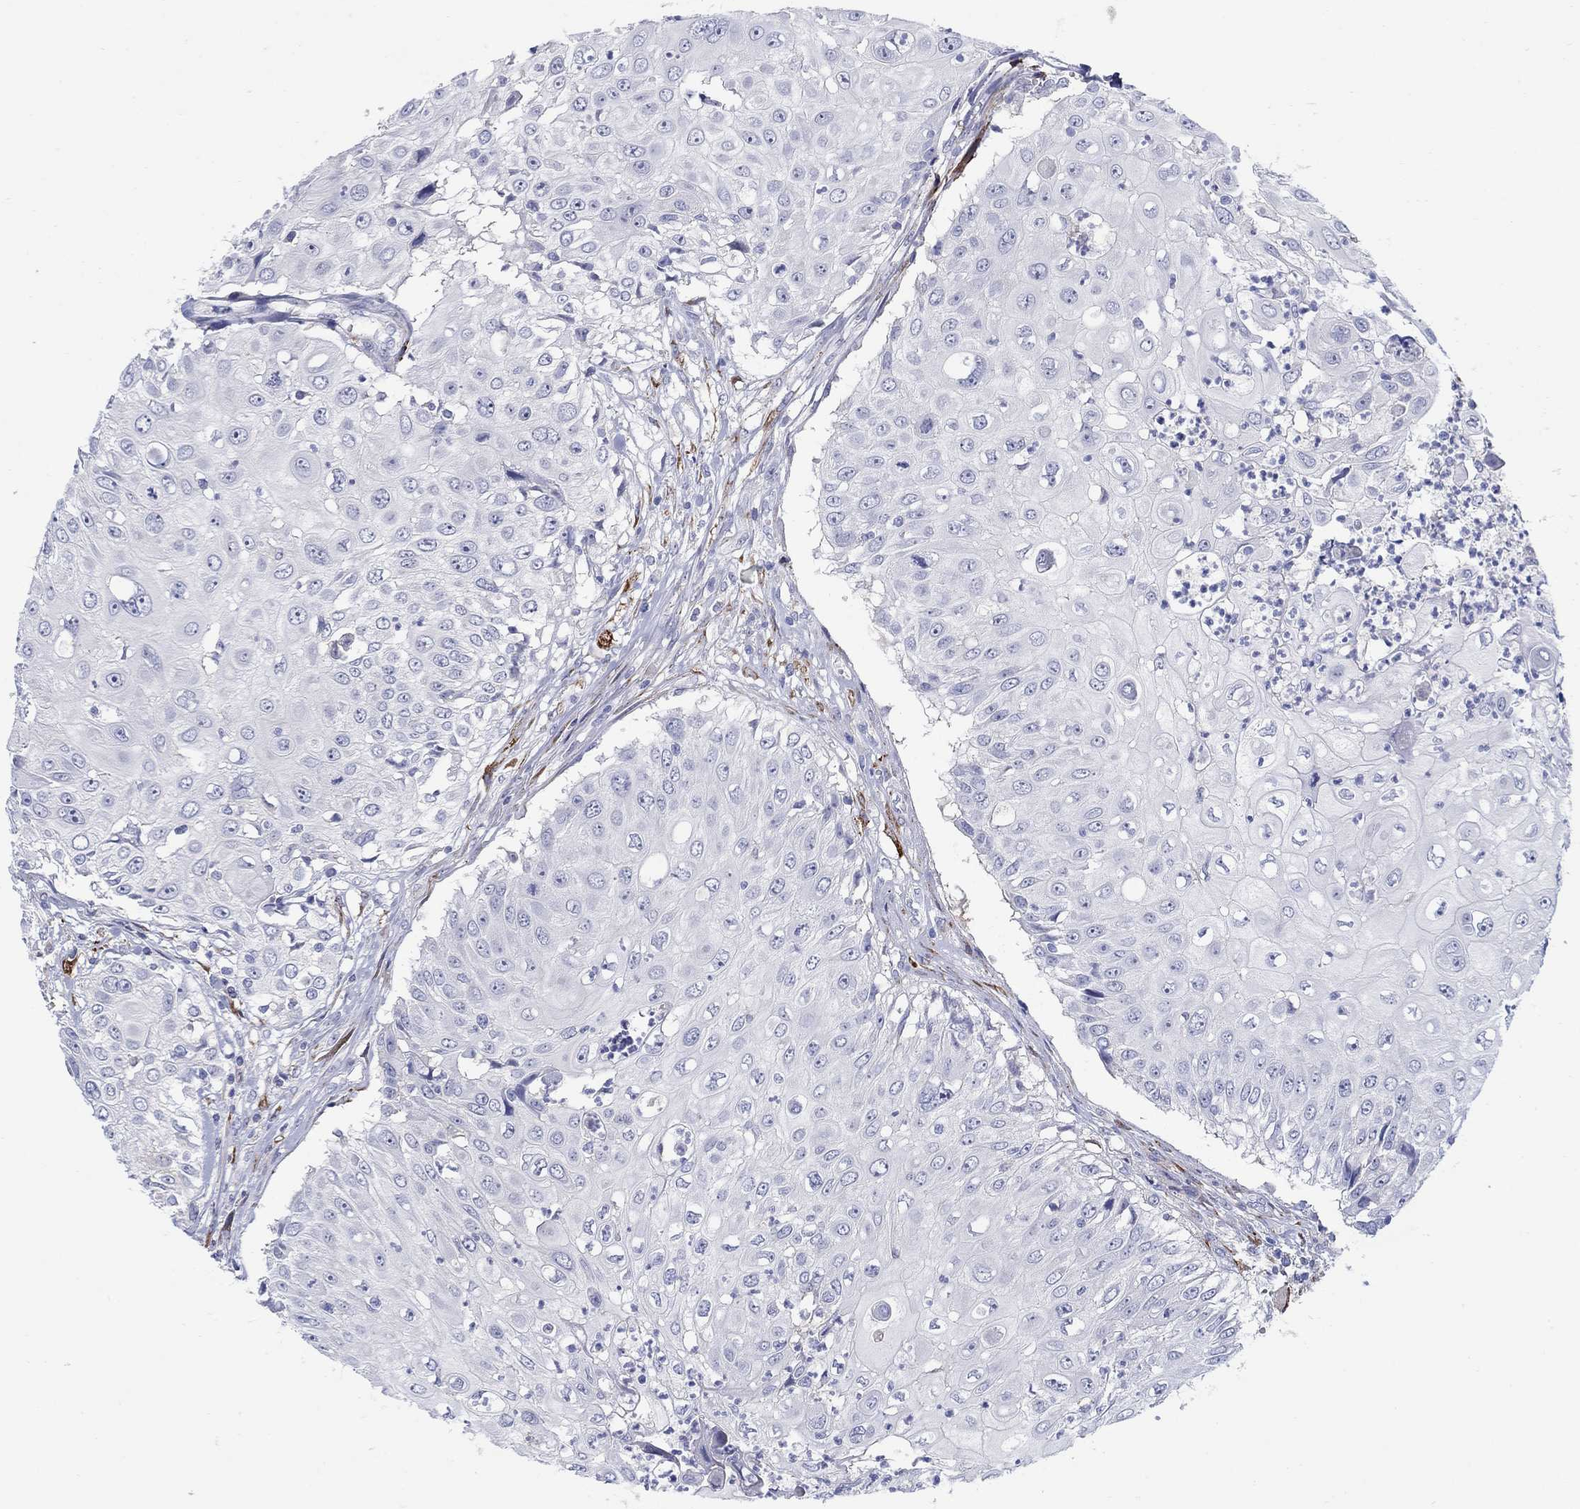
{"staining": {"intensity": "negative", "quantity": "none", "location": "none"}, "tissue": "urothelial cancer", "cell_type": "Tumor cells", "image_type": "cancer", "snomed": [{"axis": "morphology", "description": "Urothelial carcinoma, High grade"}, {"axis": "topography", "description": "Urinary bladder"}], "caption": "High-grade urothelial carcinoma was stained to show a protein in brown. There is no significant staining in tumor cells.", "gene": "REEP2", "patient": {"sex": "female", "age": 79}}